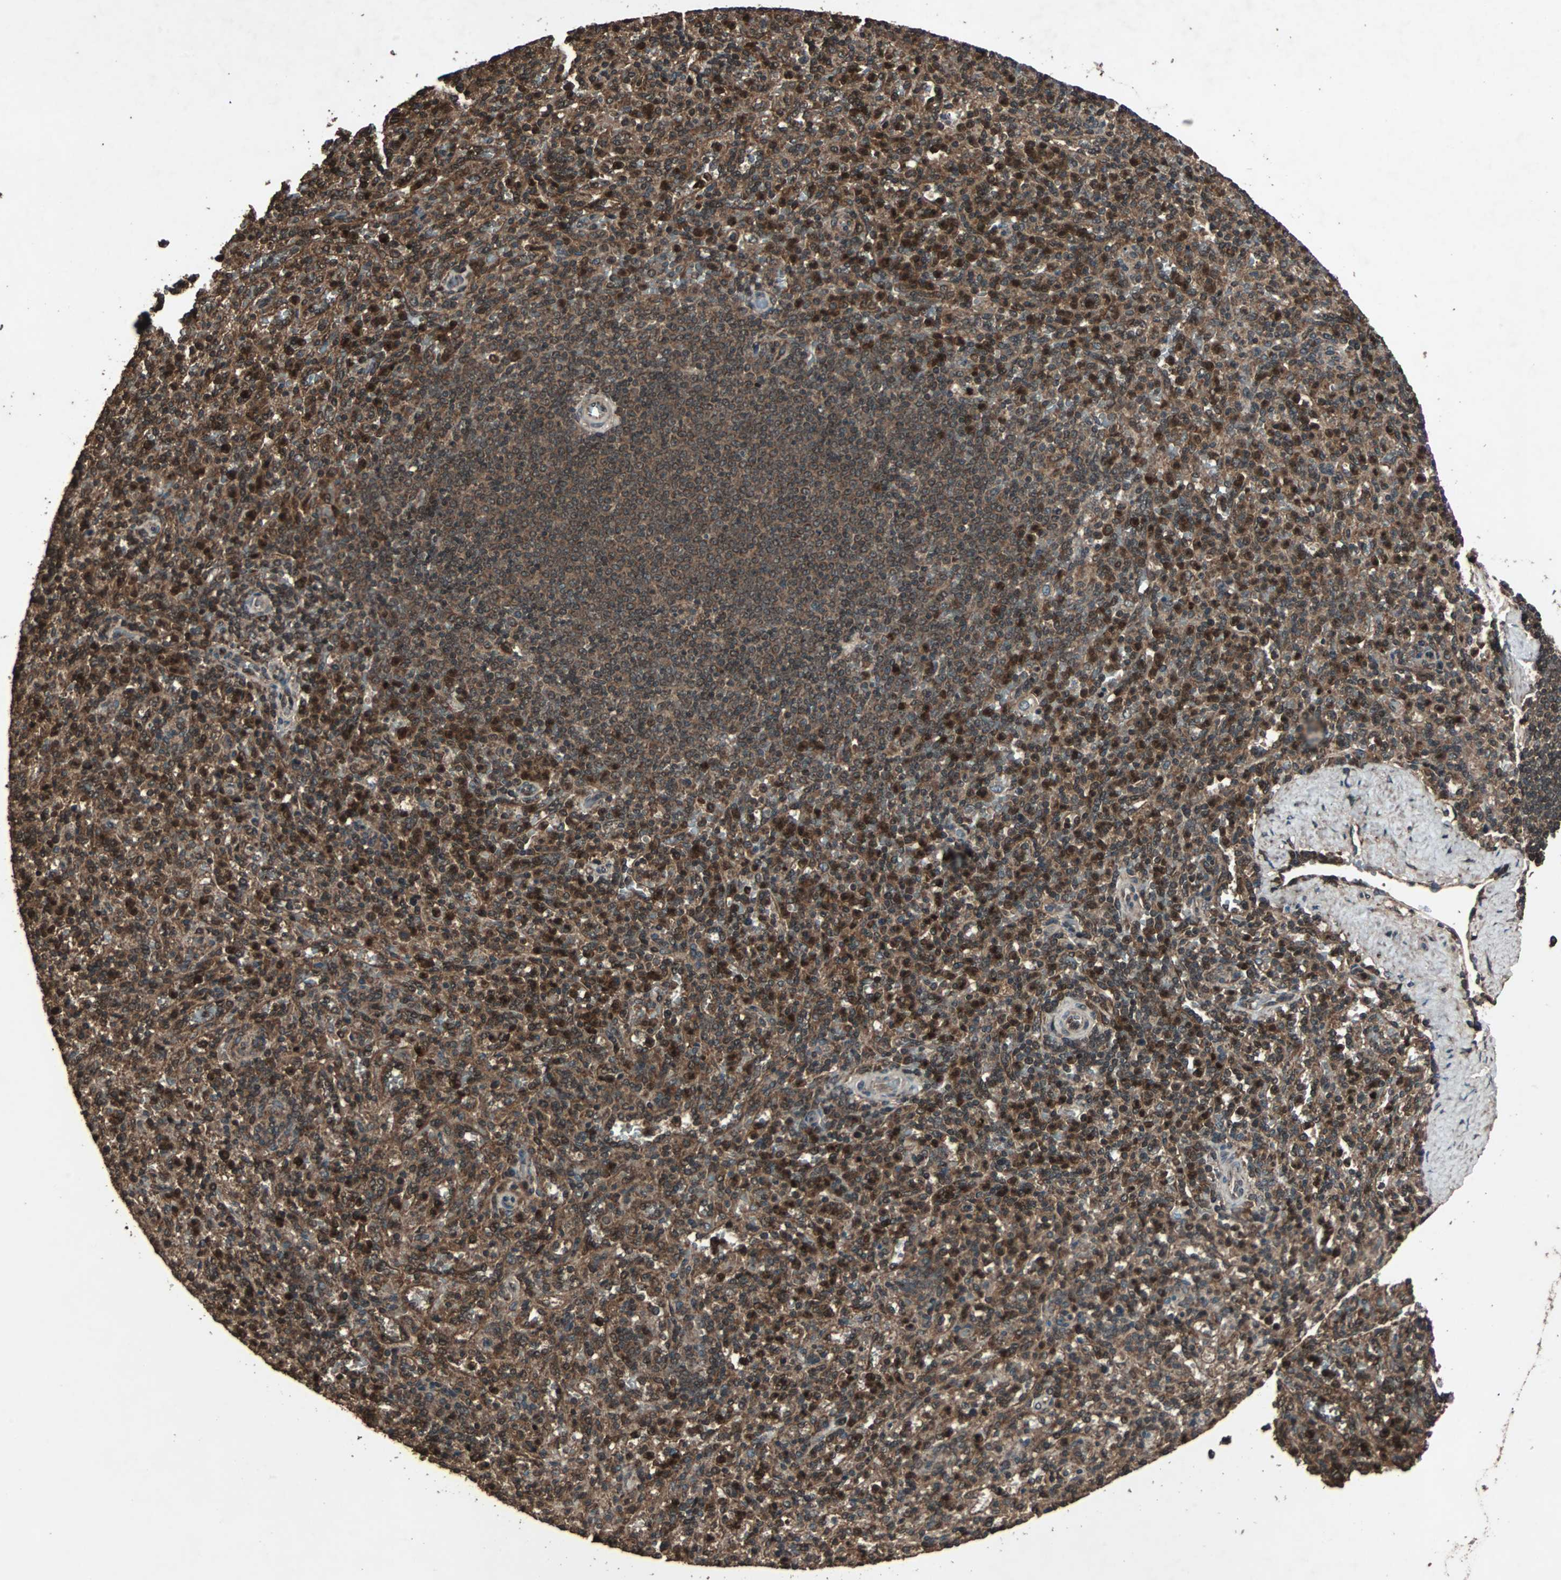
{"staining": {"intensity": "strong", "quantity": "25%-75%", "location": "cytoplasmic/membranous,nuclear"}, "tissue": "spleen", "cell_type": "Cells in red pulp", "image_type": "normal", "snomed": [{"axis": "morphology", "description": "Normal tissue, NOS"}, {"axis": "topography", "description": "Spleen"}], "caption": "Protein staining displays strong cytoplasmic/membranous,nuclear expression in approximately 25%-75% of cells in red pulp in benign spleen.", "gene": "LAMTOR5", "patient": {"sex": "male", "age": 36}}